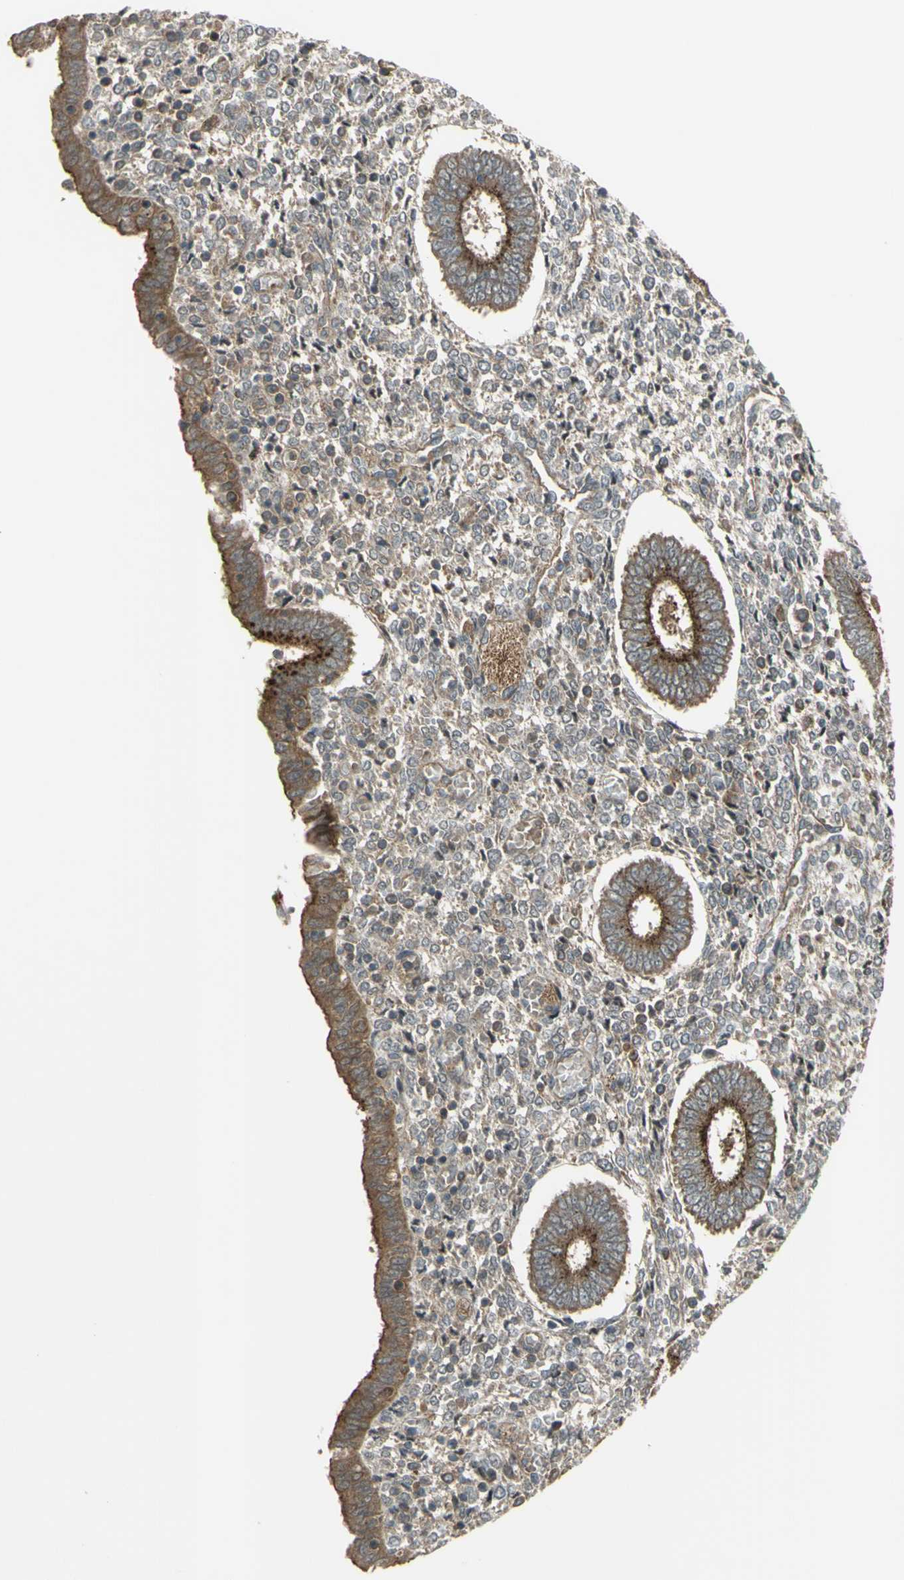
{"staining": {"intensity": "weak", "quantity": ">75%", "location": "cytoplasmic/membranous"}, "tissue": "endometrium", "cell_type": "Cells in endometrial stroma", "image_type": "normal", "snomed": [{"axis": "morphology", "description": "Normal tissue, NOS"}, {"axis": "topography", "description": "Endometrium"}], "caption": "DAB (3,3'-diaminobenzidine) immunohistochemical staining of unremarkable human endometrium shows weak cytoplasmic/membranous protein expression in approximately >75% of cells in endometrial stroma. The protein of interest is shown in brown color, while the nuclei are stained blue.", "gene": "FLII", "patient": {"sex": "female", "age": 35}}